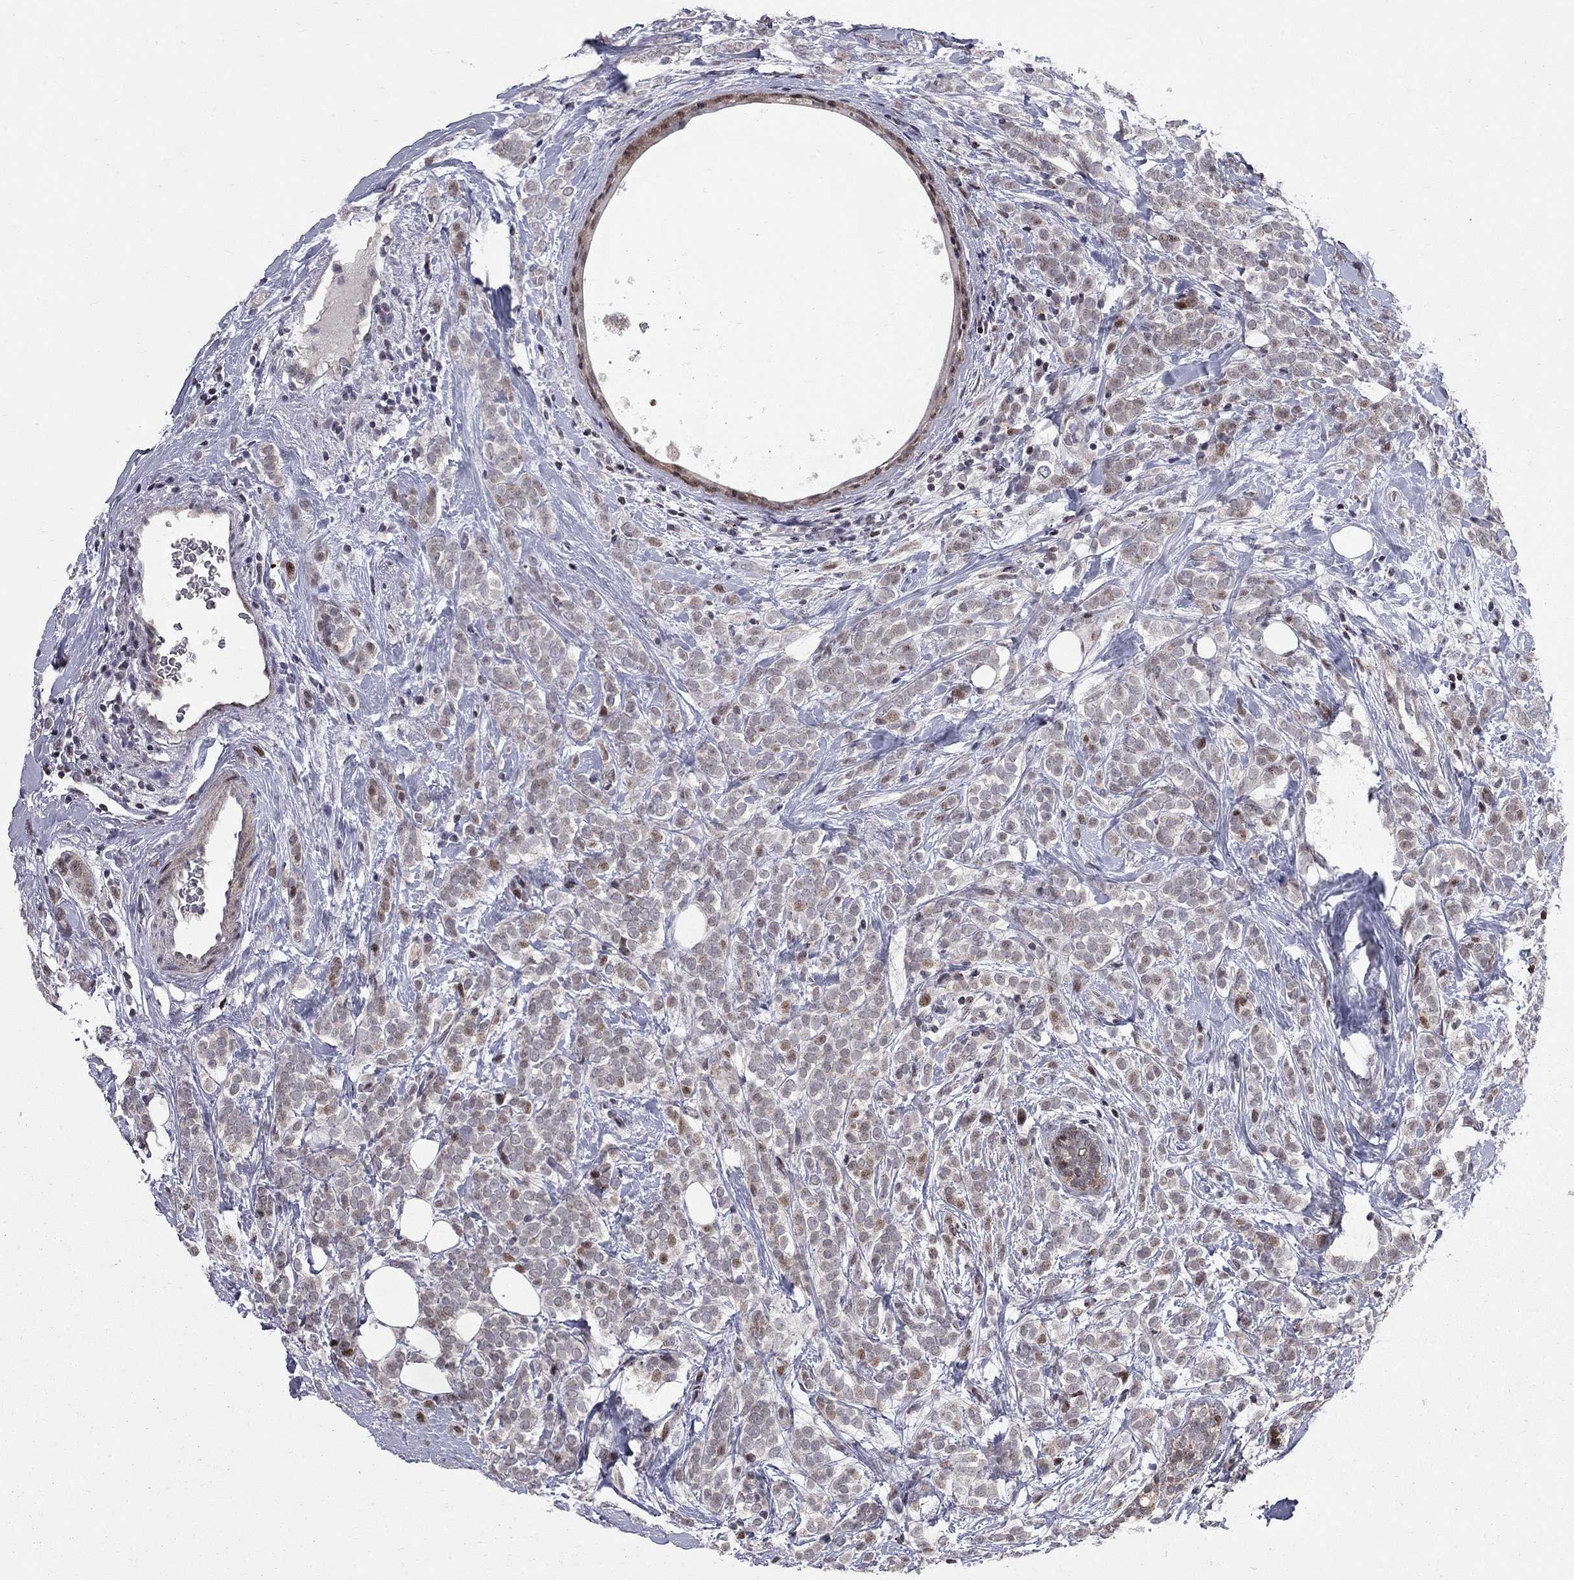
{"staining": {"intensity": "weak", "quantity": "<25%", "location": "nuclear"}, "tissue": "breast cancer", "cell_type": "Tumor cells", "image_type": "cancer", "snomed": [{"axis": "morphology", "description": "Lobular carcinoma"}, {"axis": "topography", "description": "Breast"}], "caption": "Human breast lobular carcinoma stained for a protein using IHC displays no staining in tumor cells.", "gene": "HDAC3", "patient": {"sex": "female", "age": 49}}